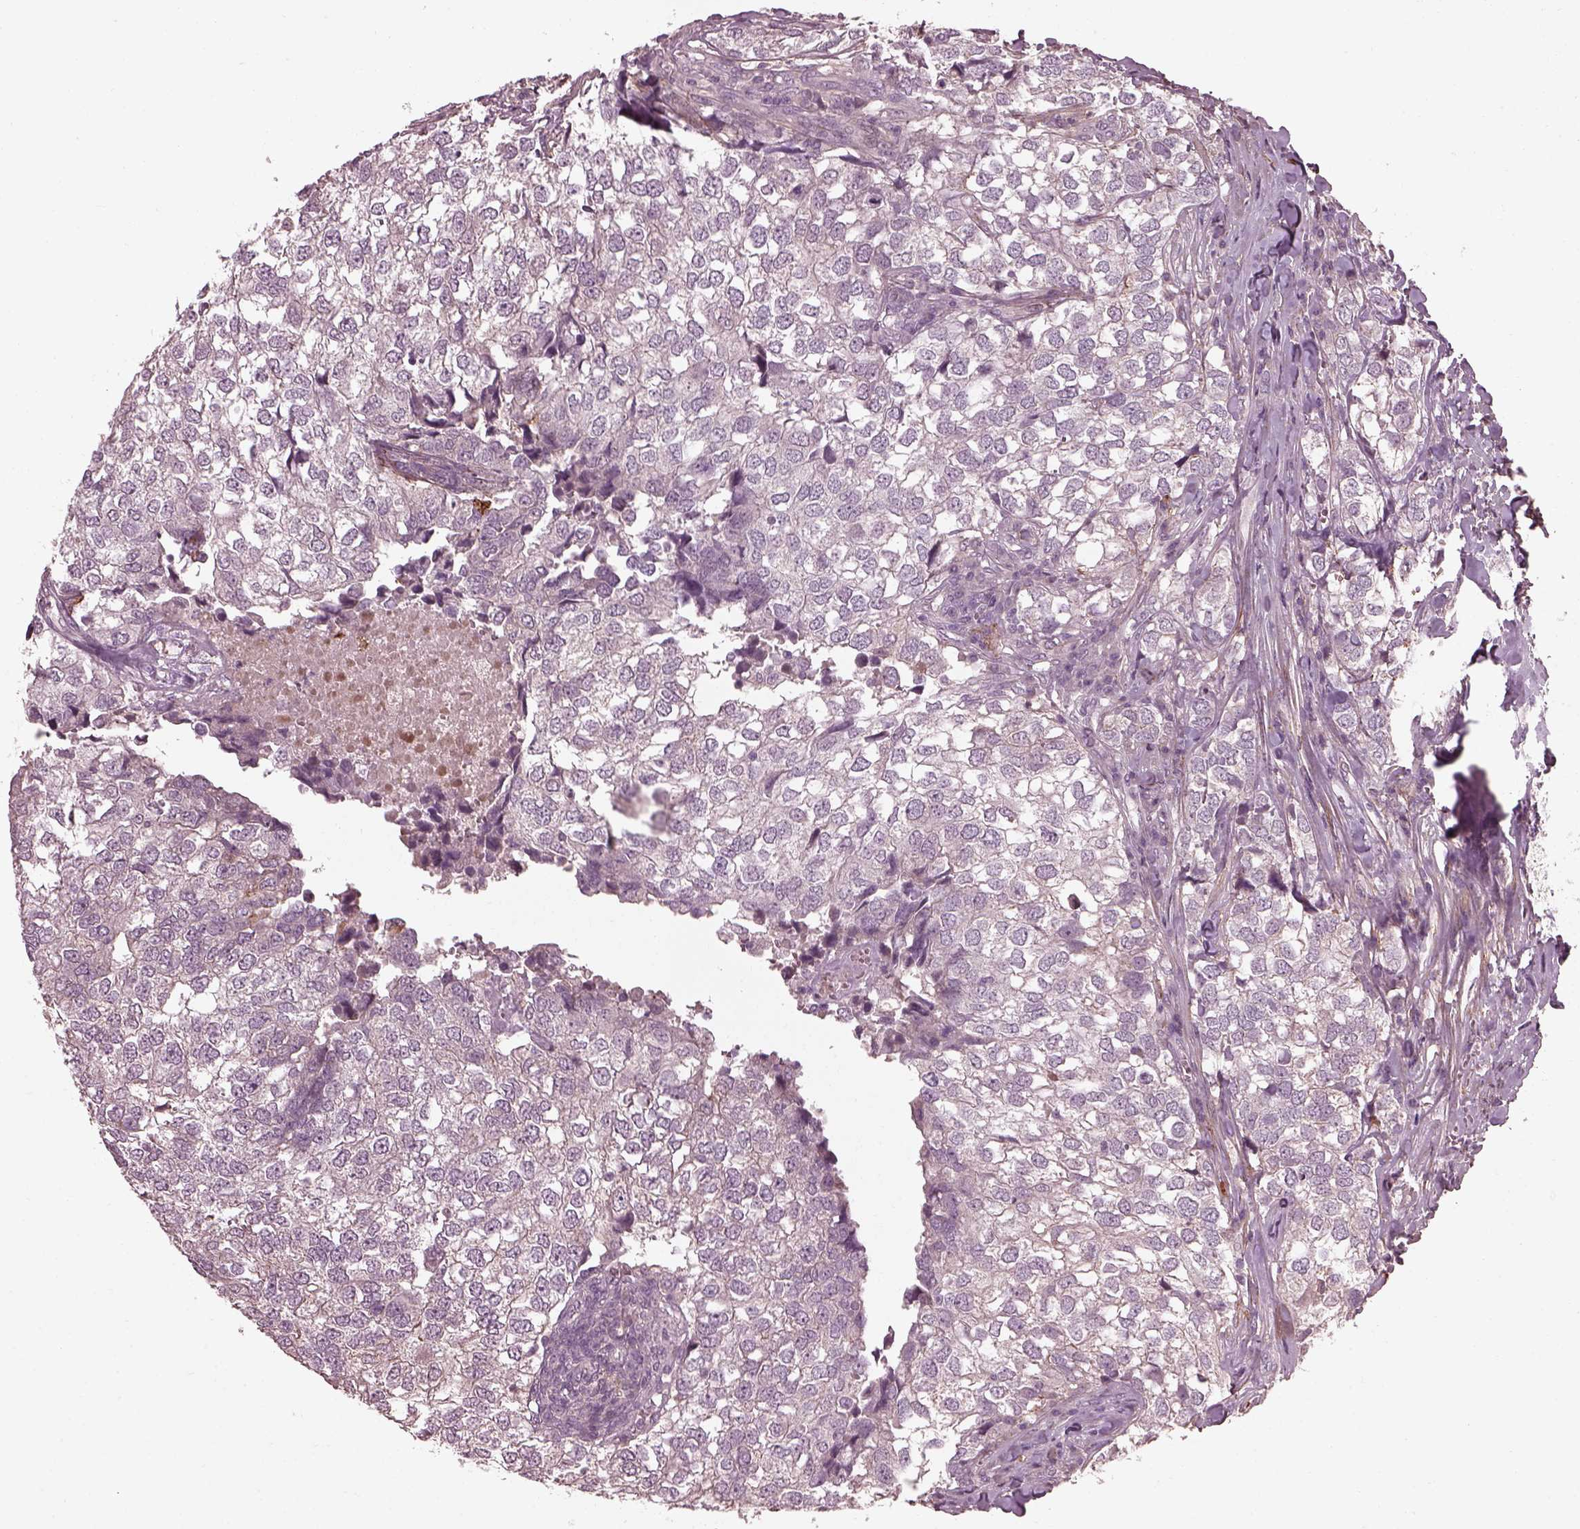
{"staining": {"intensity": "negative", "quantity": "none", "location": "none"}, "tissue": "breast cancer", "cell_type": "Tumor cells", "image_type": "cancer", "snomed": [{"axis": "morphology", "description": "Duct carcinoma"}, {"axis": "topography", "description": "Breast"}], "caption": "An immunohistochemistry (IHC) photomicrograph of breast cancer (infiltrating ductal carcinoma) is shown. There is no staining in tumor cells of breast cancer (infiltrating ductal carcinoma).", "gene": "EFEMP1", "patient": {"sex": "female", "age": 30}}